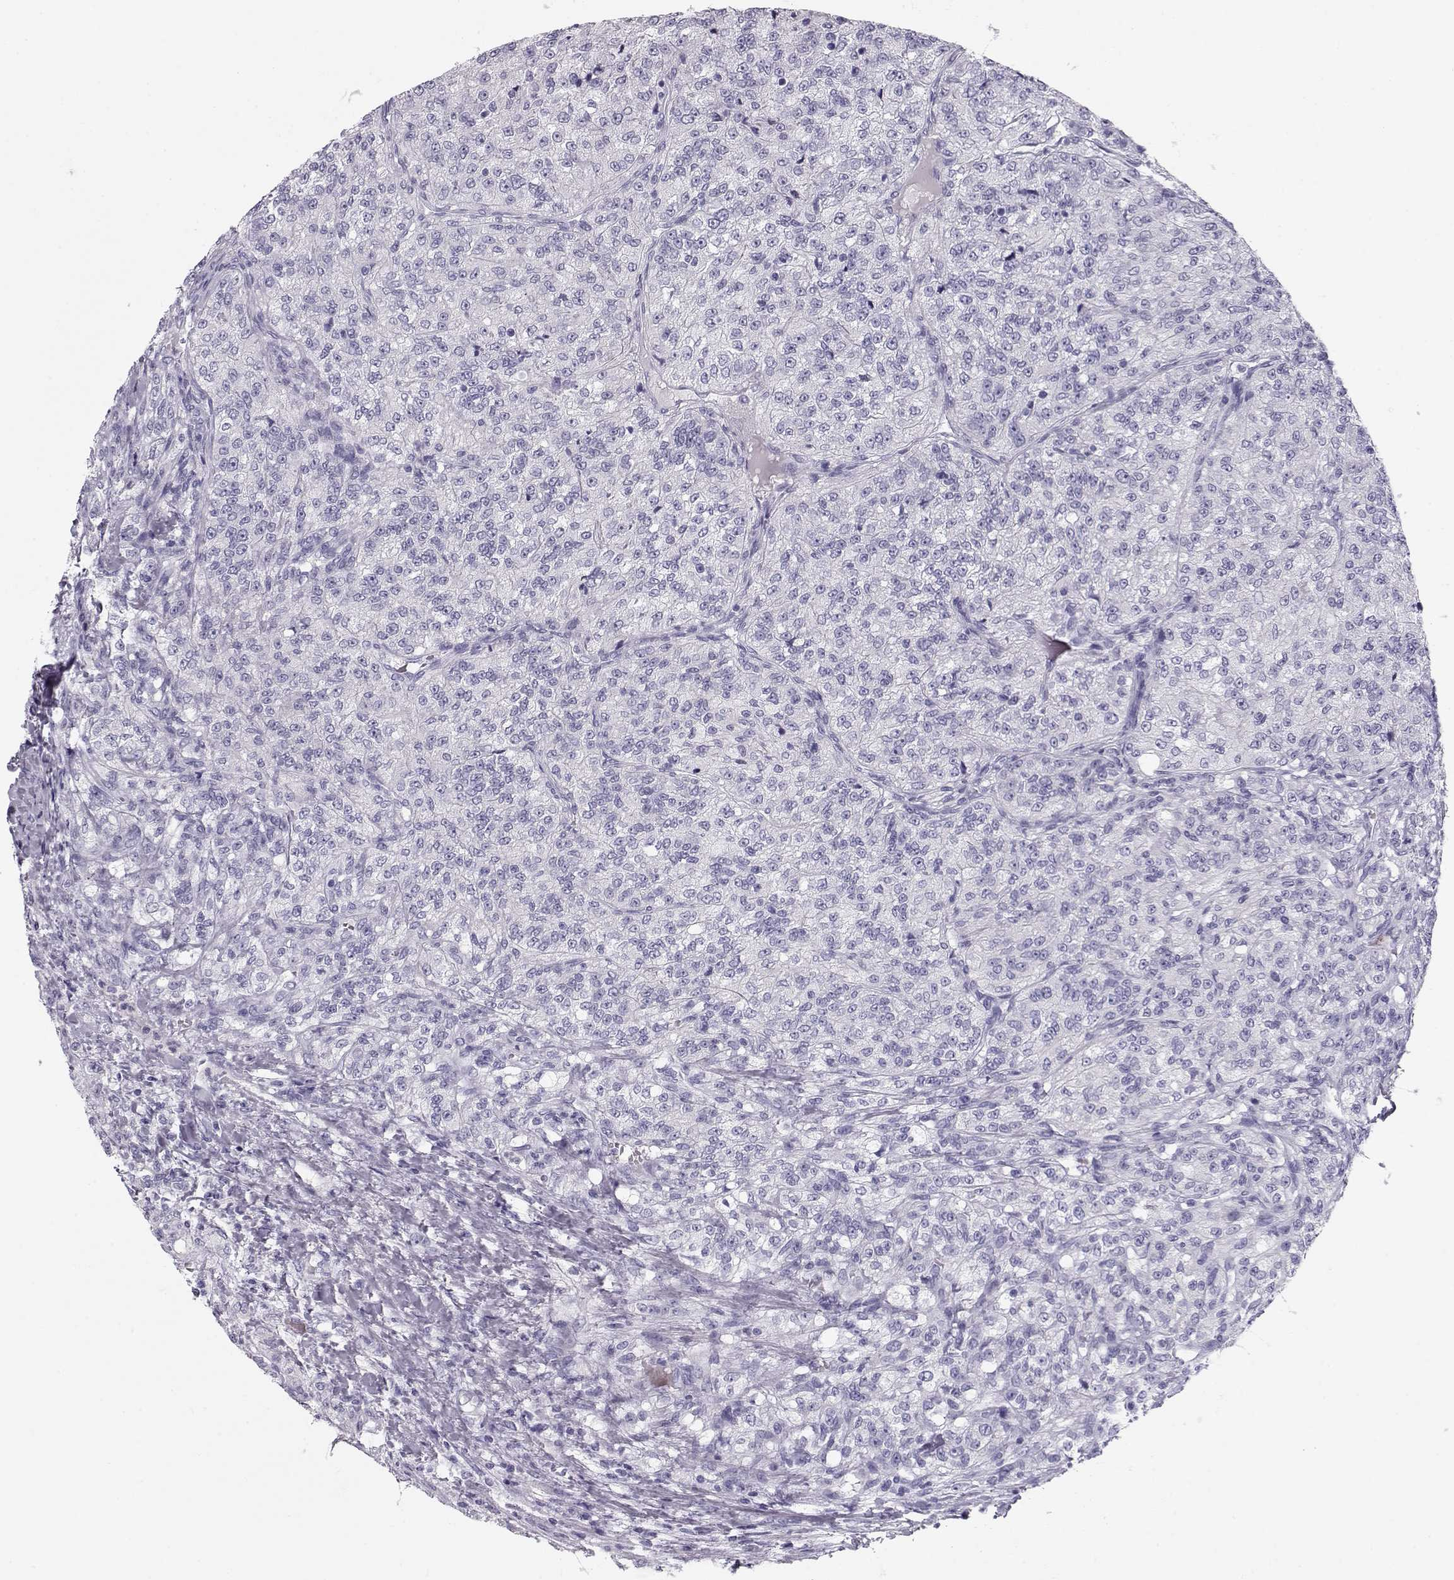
{"staining": {"intensity": "negative", "quantity": "none", "location": "none"}, "tissue": "renal cancer", "cell_type": "Tumor cells", "image_type": "cancer", "snomed": [{"axis": "morphology", "description": "Adenocarcinoma, NOS"}, {"axis": "topography", "description": "Kidney"}], "caption": "Human adenocarcinoma (renal) stained for a protein using immunohistochemistry (IHC) shows no staining in tumor cells.", "gene": "GPR26", "patient": {"sex": "female", "age": 63}}